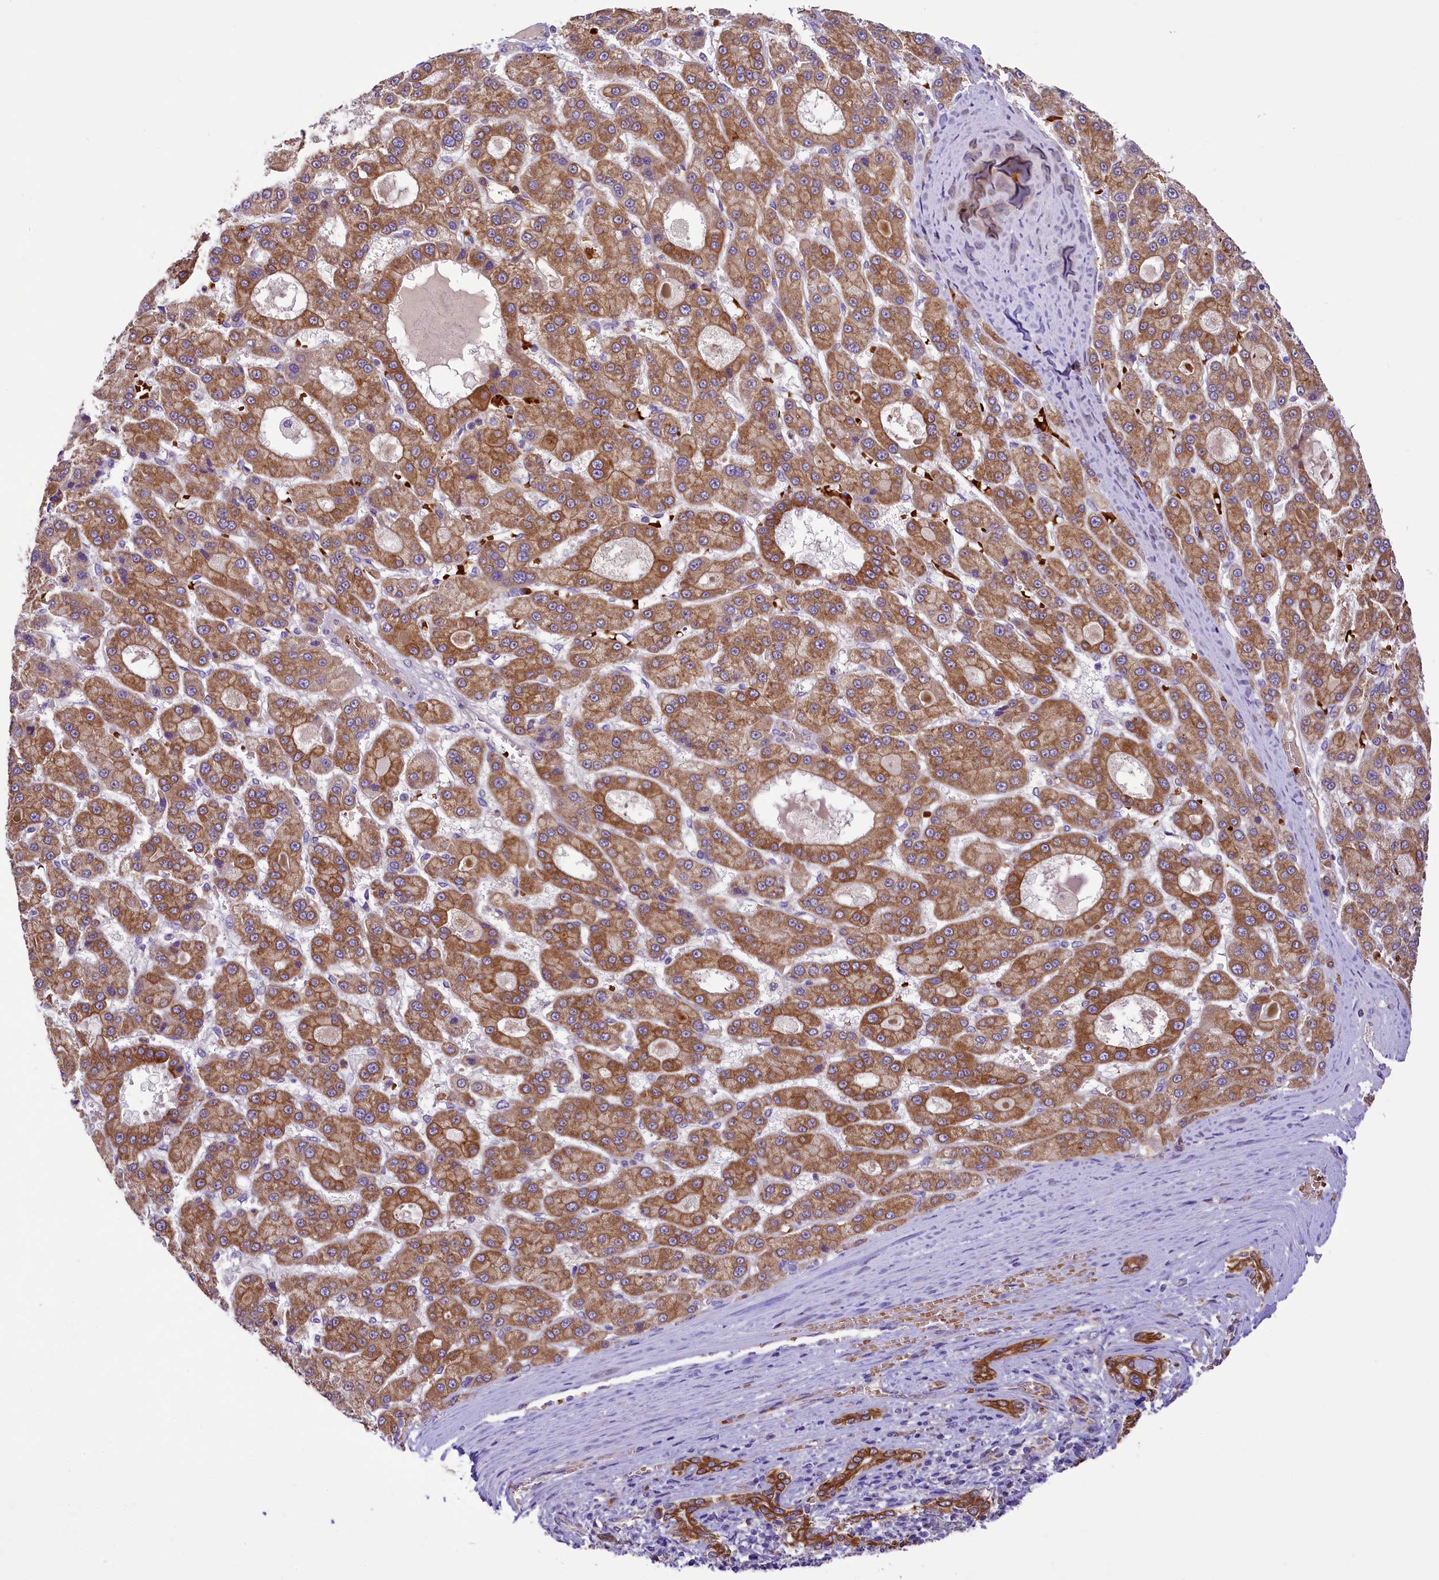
{"staining": {"intensity": "moderate", "quantity": ">75%", "location": "cytoplasmic/membranous"}, "tissue": "liver cancer", "cell_type": "Tumor cells", "image_type": "cancer", "snomed": [{"axis": "morphology", "description": "Carcinoma, Hepatocellular, NOS"}, {"axis": "topography", "description": "Liver"}], "caption": "Liver cancer (hepatocellular carcinoma) stained with immunohistochemistry (IHC) shows moderate cytoplasmic/membranous positivity in approximately >75% of tumor cells.", "gene": "LARP4", "patient": {"sex": "male", "age": 70}}